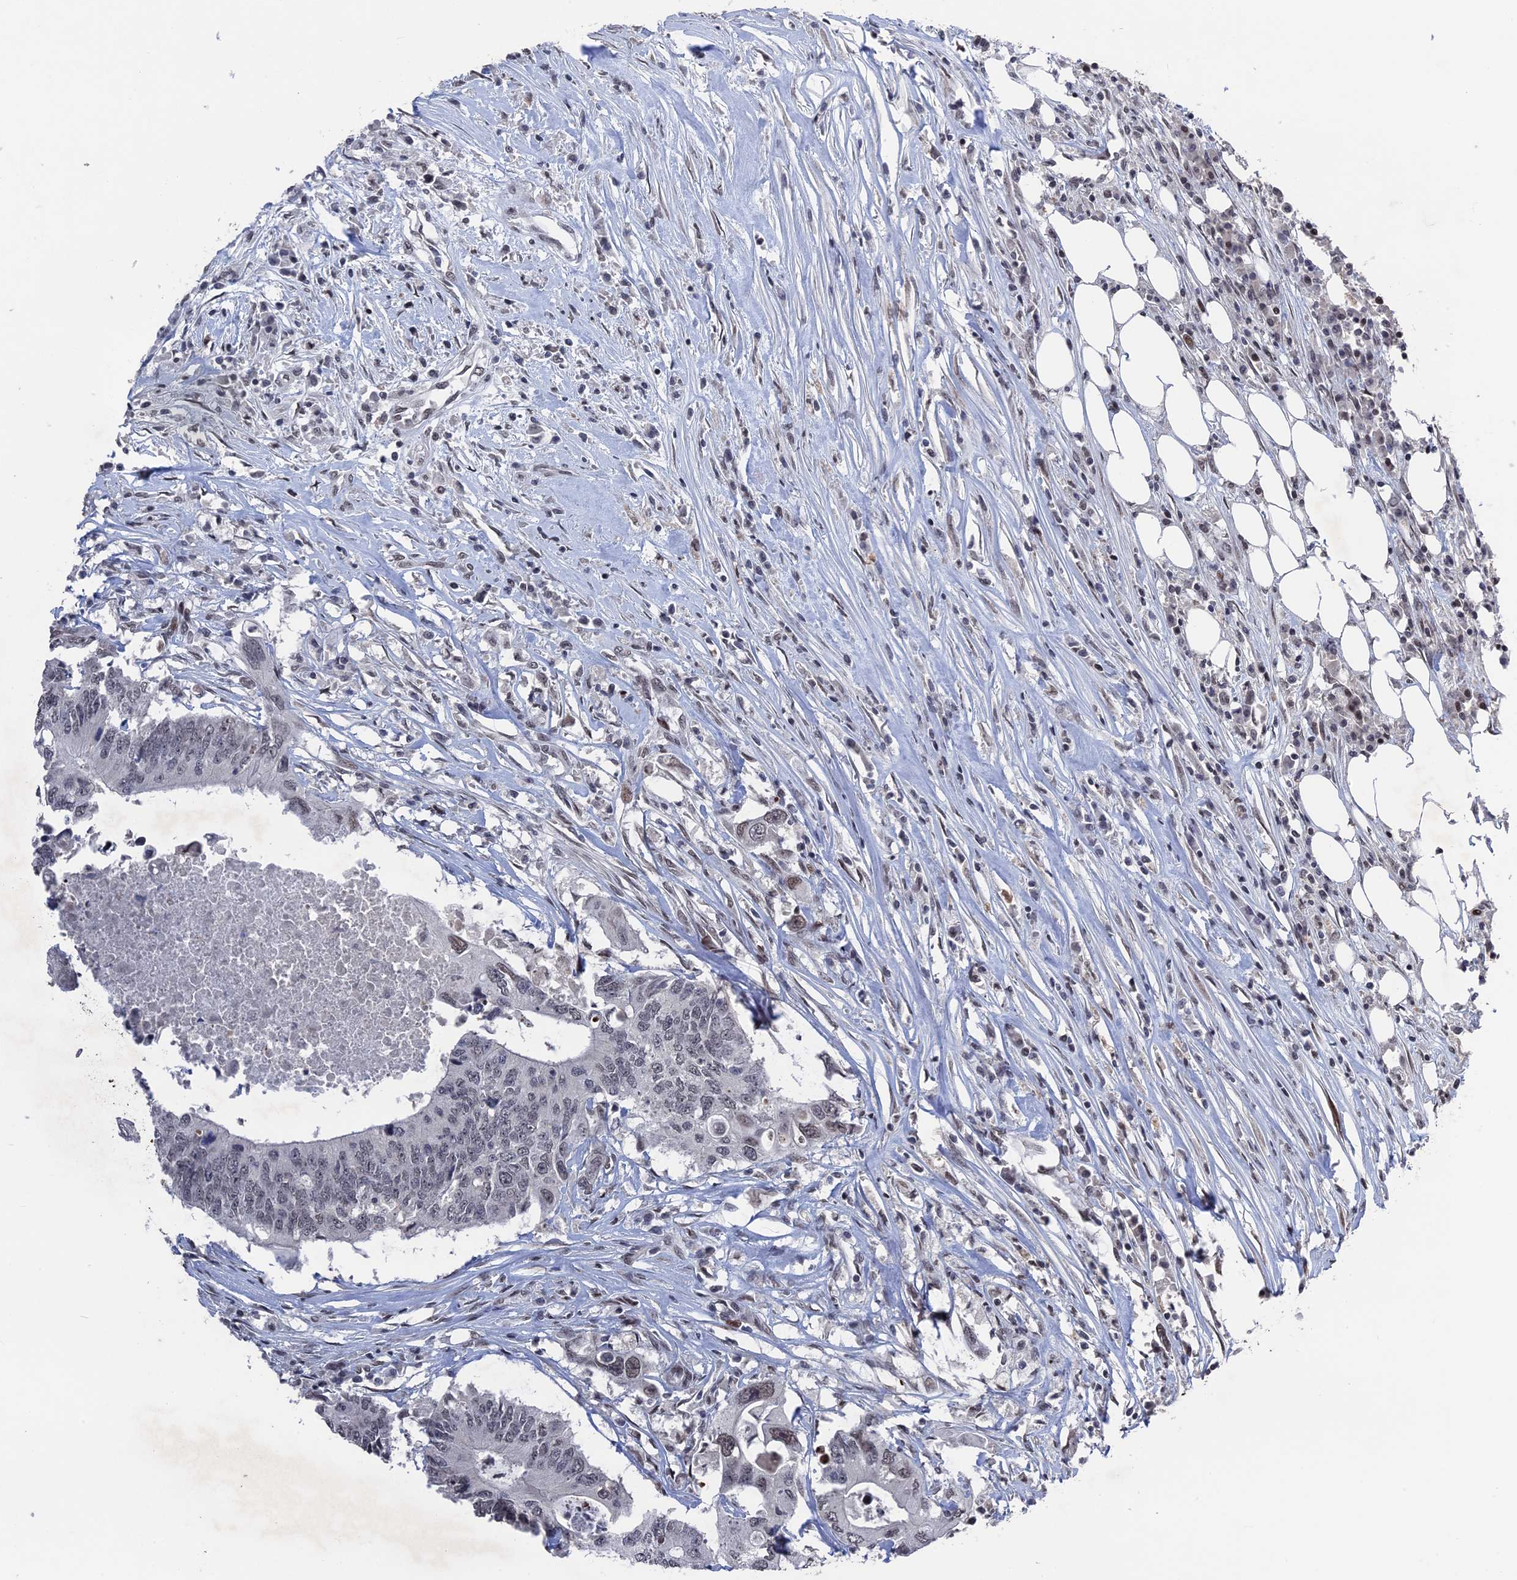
{"staining": {"intensity": "weak", "quantity": "<25%", "location": "nuclear"}, "tissue": "colorectal cancer", "cell_type": "Tumor cells", "image_type": "cancer", "snomed": [{"axis": "morphology", "description": "Adenocarcinoma, NOS"}, {"axis": "topography", "description": "Colon"}], "caption": "Protein analysis of colorectal adenocarcinoma demonstrates no significant positivity in tumor cells.", "gene": "NR2C2AP", "patient": {"sex": "male", "age": 71}}